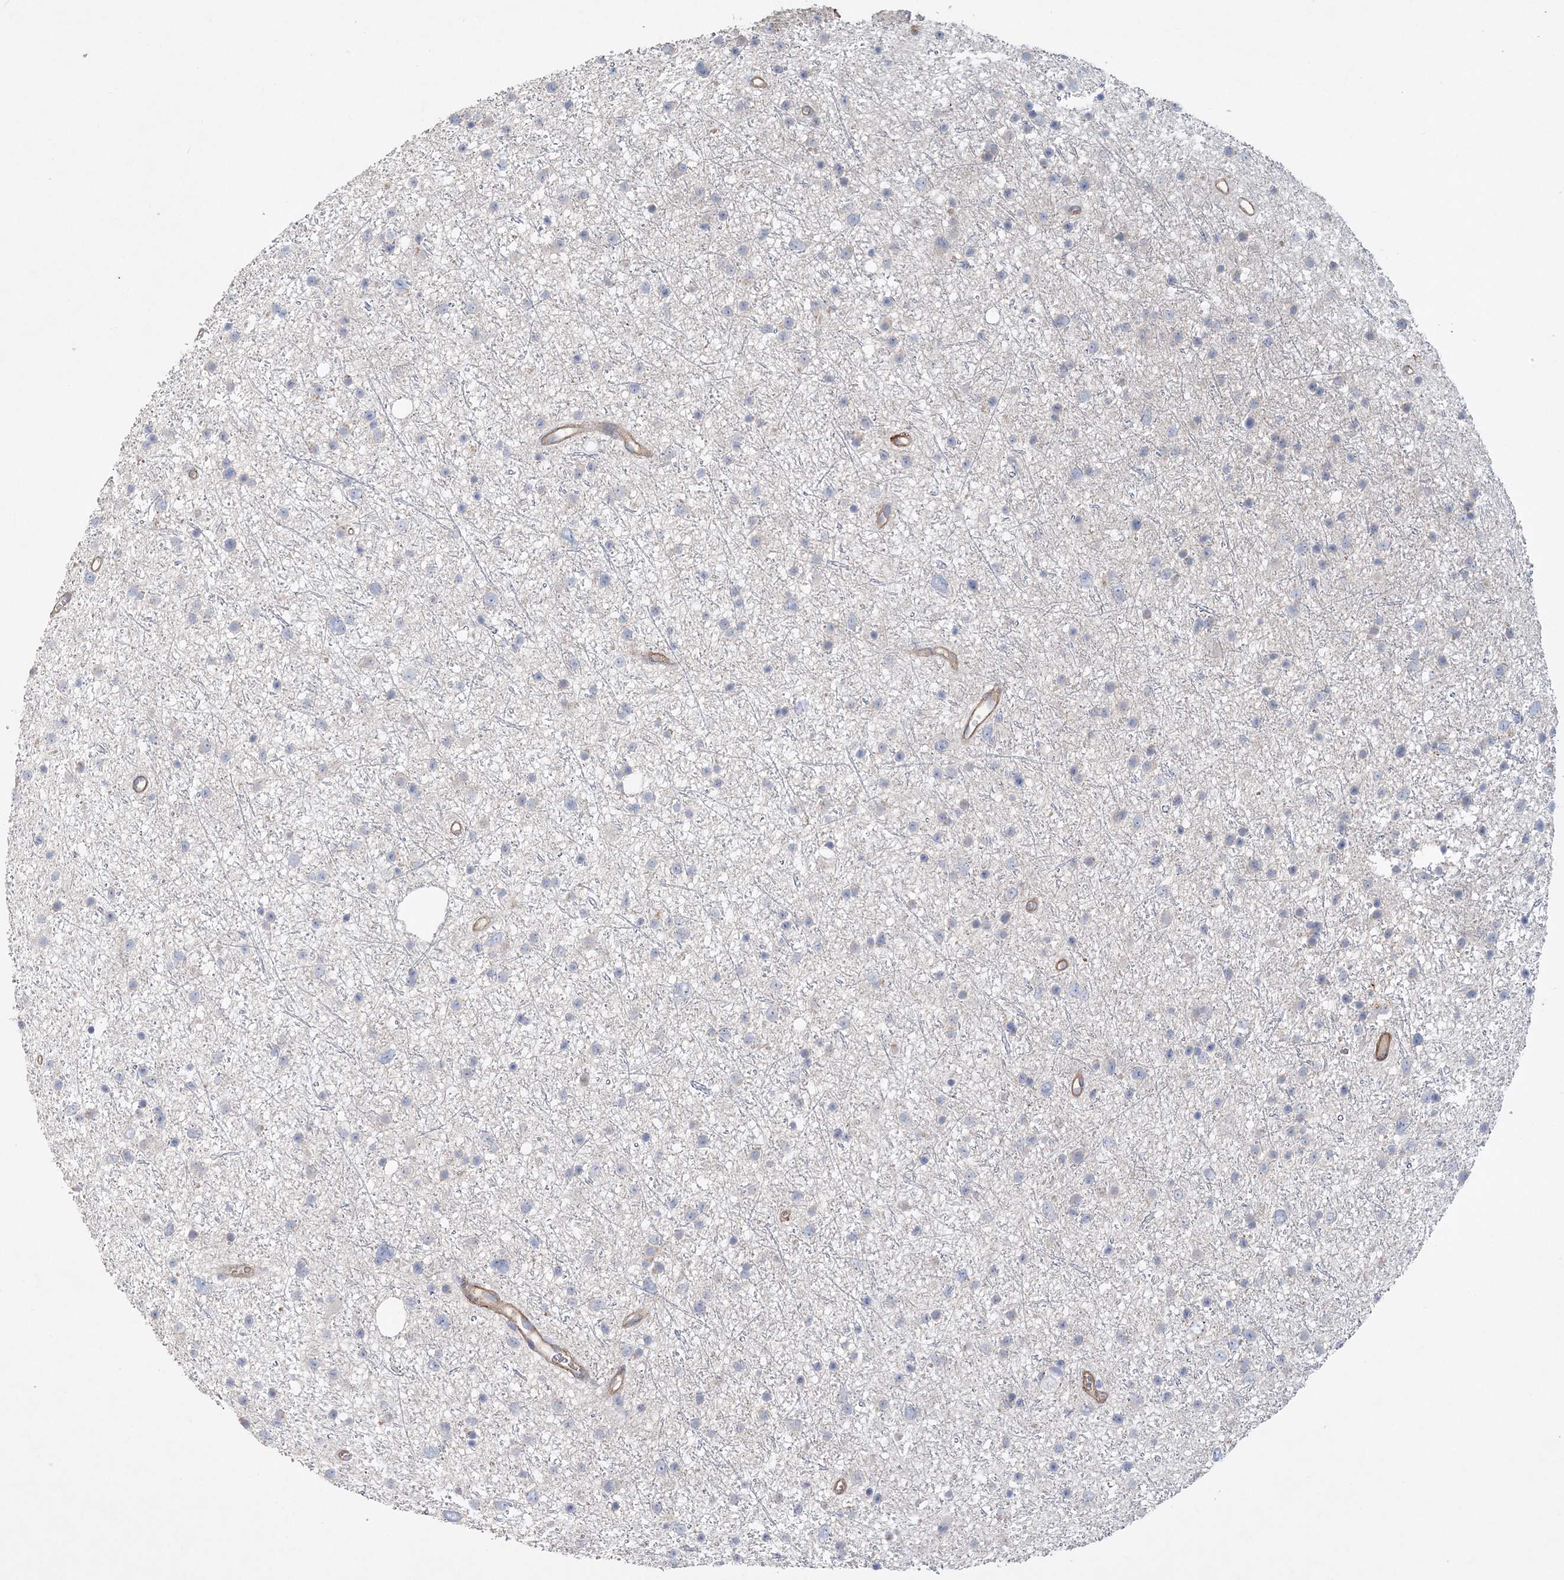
{"staining": {"intensity": "negative", "quantity": "none", "location": "none"}, "tissue": "glioma", "cell_type": "Tumor cells", "image_type": "cancer", "snomed": [{"axis": "morphology", "description": "Glioma, malignant, Low grade"}, {"axis": "topography", "description": "Cerebral cortex"}], "caption": "The immunohistochemistry micrograph has no significant positivity in tumor cells of malignant glioma (low-grade) tissue.", "gene": "PIGC", "patient": {"sex": "female", "age": 39}}